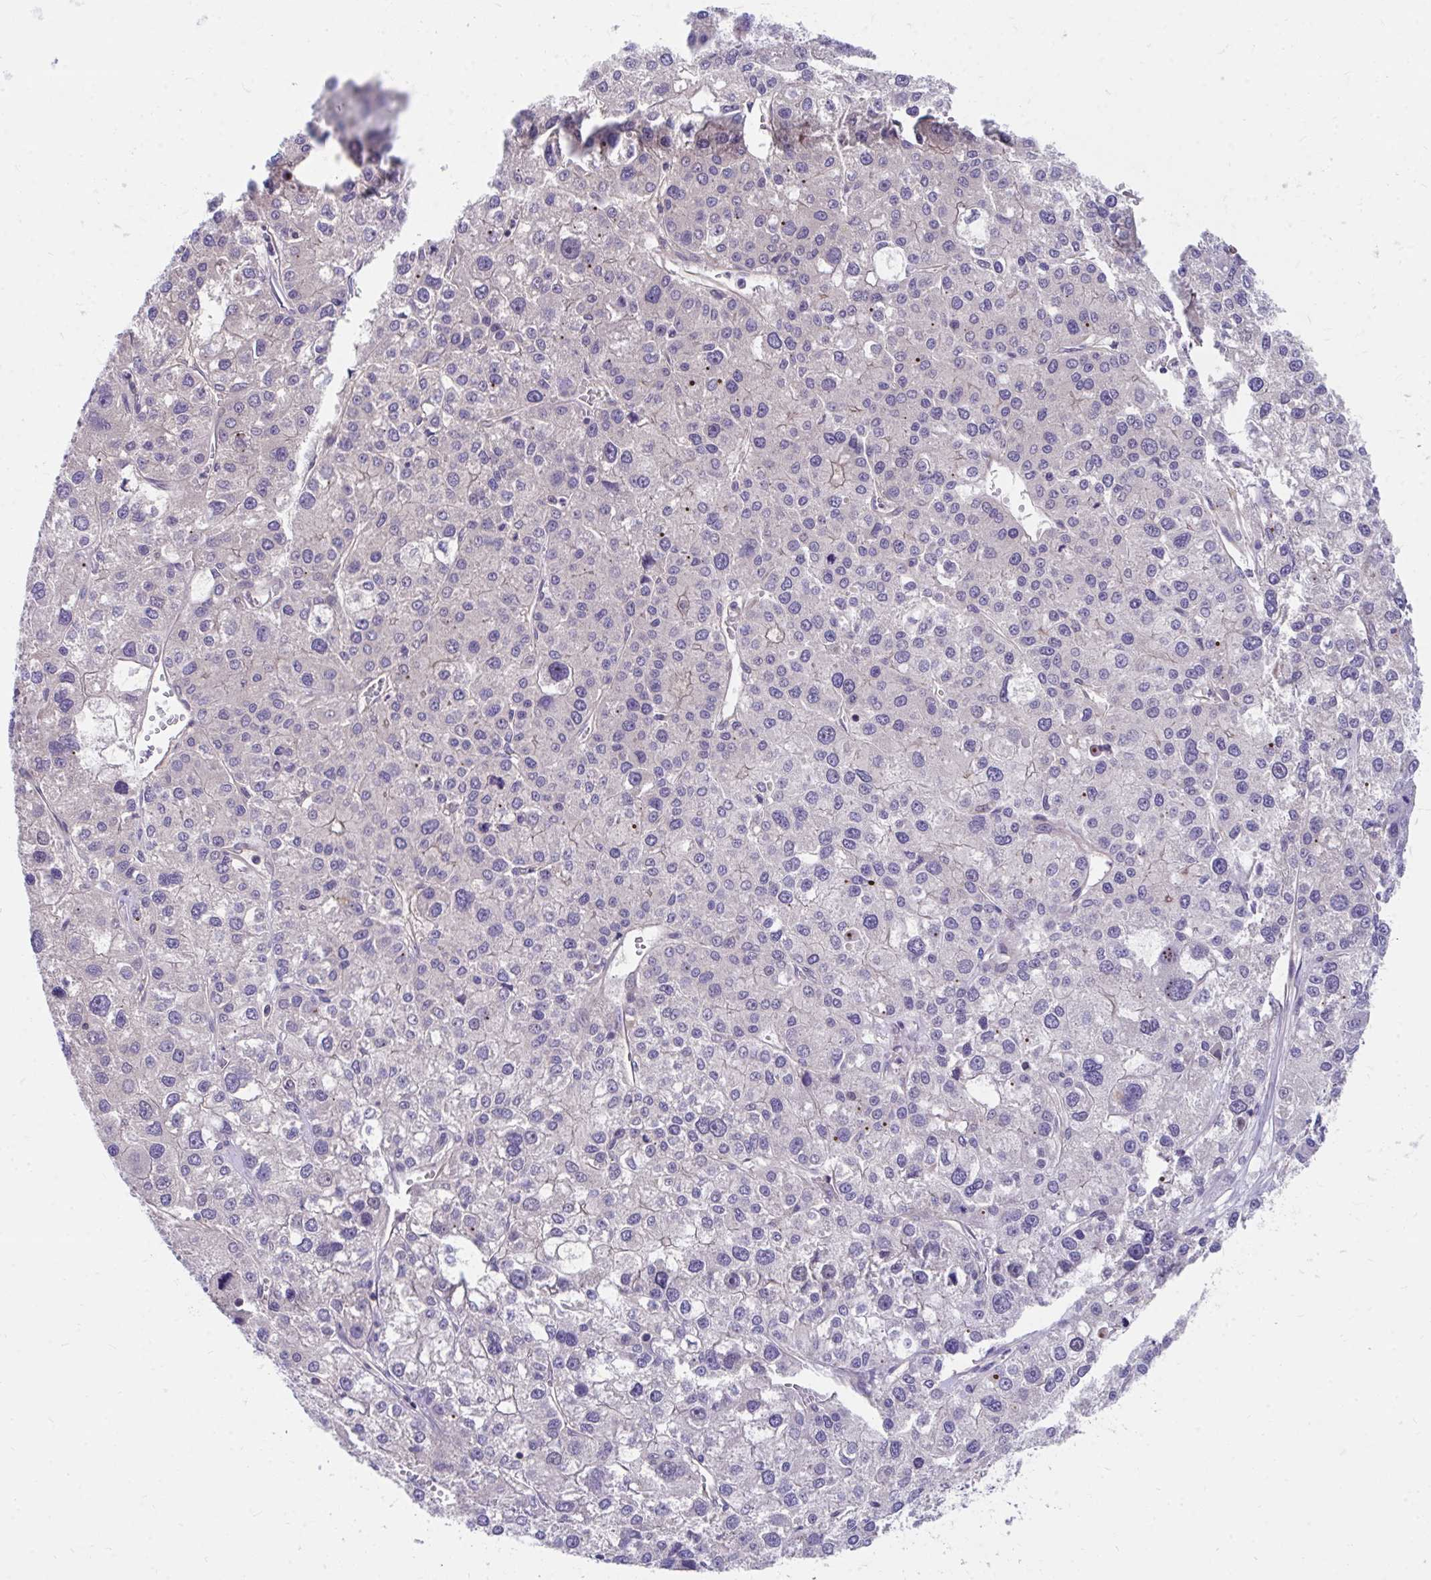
{"staining": {"intensity": "negative", "quantity": "none", "location": "none"}, "tissue": "liver cancer", "cell_type": "Tumor cells", "image_type": "cancer", "snomed": [{"axis": "morphology", "description": "Carcinoma, Hepatocellular, NOS"}, {"axis": "topography", "description": "Liver"}], "caption": "The photomicrograph demonstrates no significant positivity in tumor cells of liver cancer (hepatocellular carcinoma).", "gene": "FHIP1B", "patient": {"sex": "male", "age": 73}}